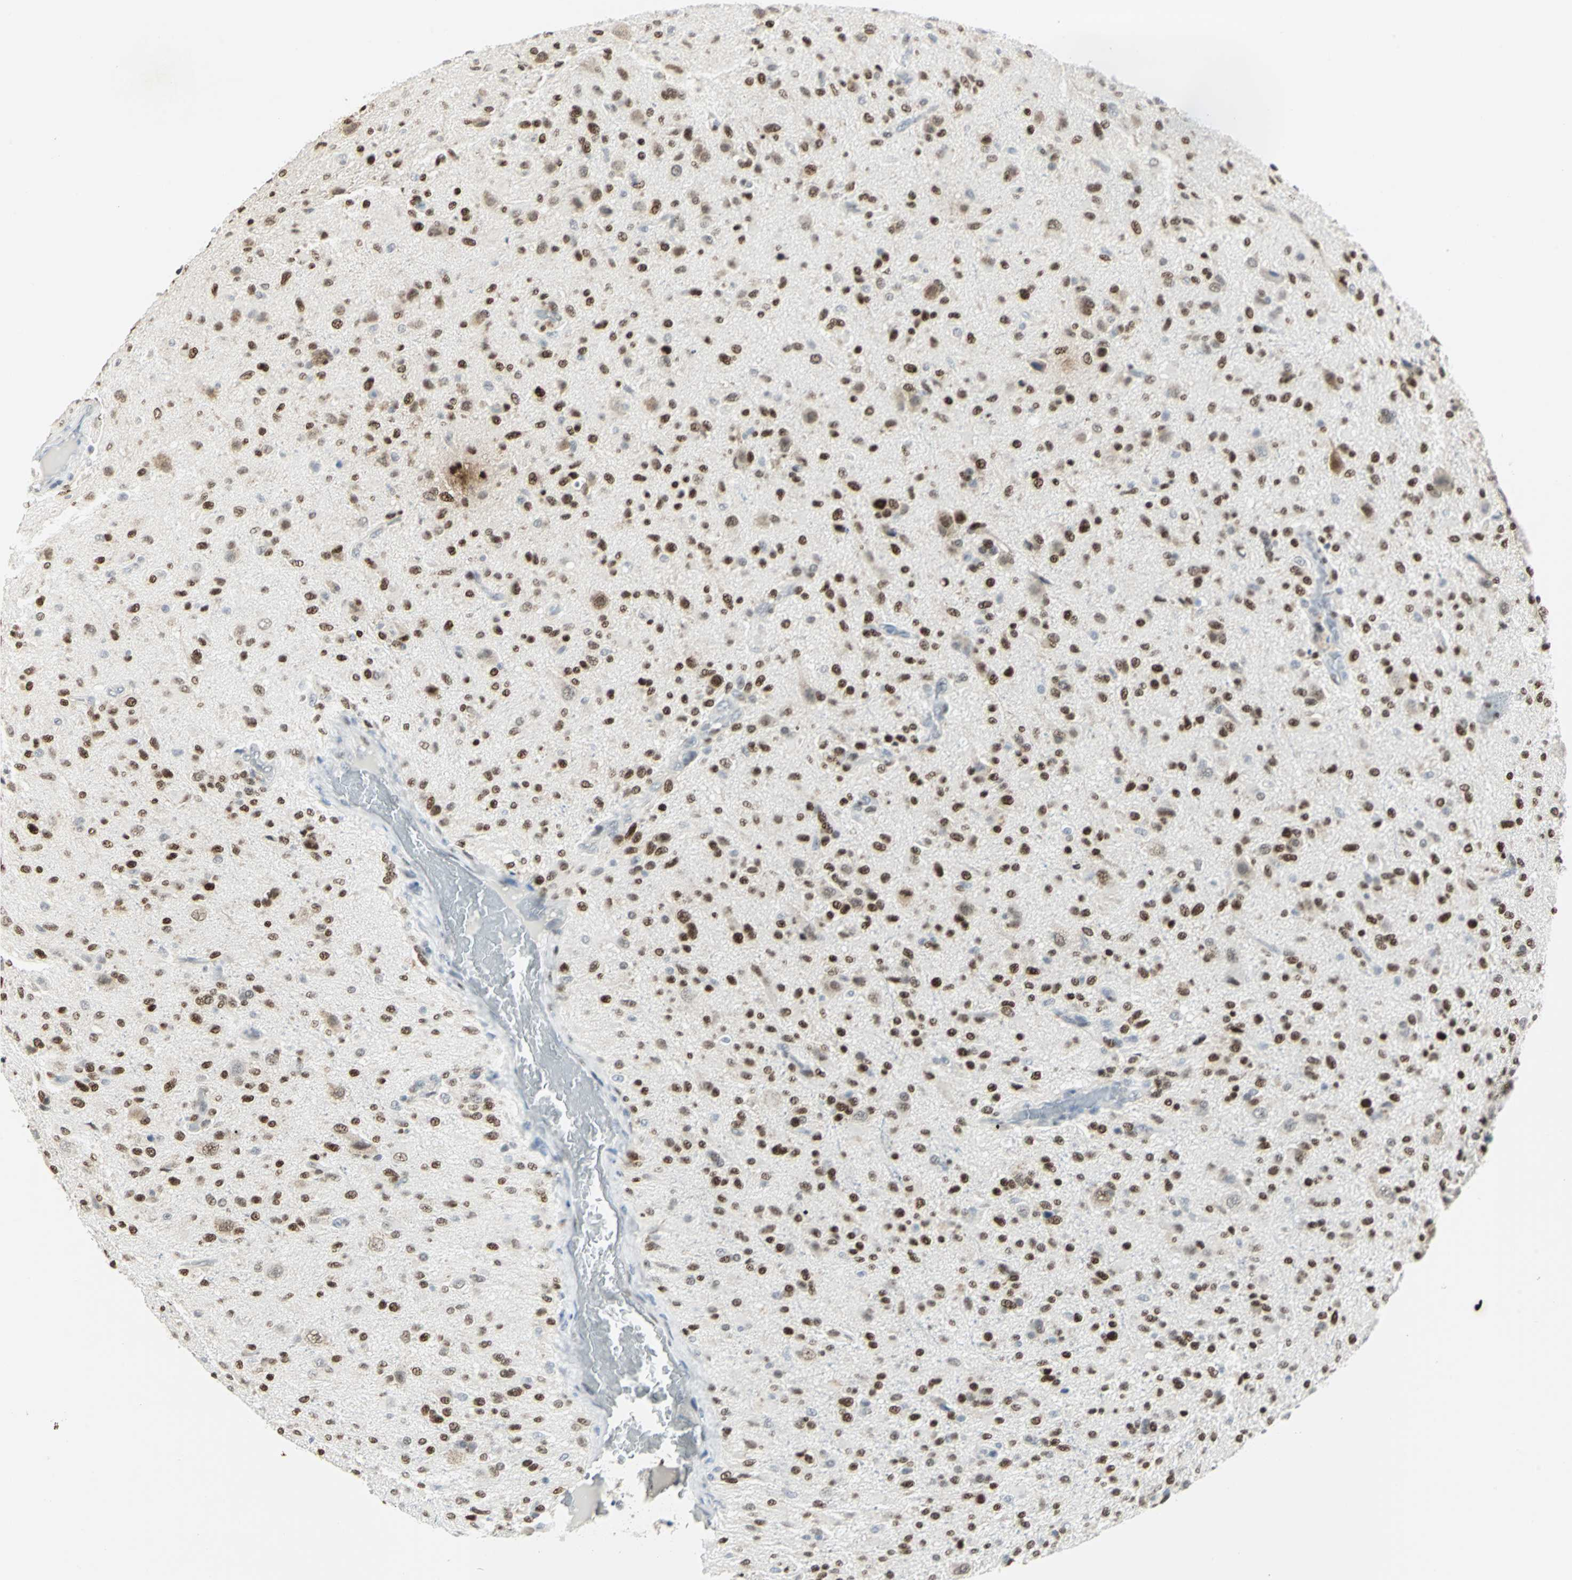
{"staining": {"intensity": "strong", "quantity": ">75%", "location": "nuclear"}, "tissue": "glioma", "cell_type": "Tumor cells", "image_type": "cancer", "snomed": [{"axis": "morphology", "description": "Glioma, malignant, High grade"}, {"axis": "topography", "description": "Brain"}], "caption": "Immunohistochemistry (IHC) (DAB (3,3'-diaminobenzidine)) staining of human high-grade glioma (malignant) reveals strong nuclear protein positivity in about >75% of tumor cells.", "gene": "MEIS2", "patient": {"sex": "male", "age": 71}}